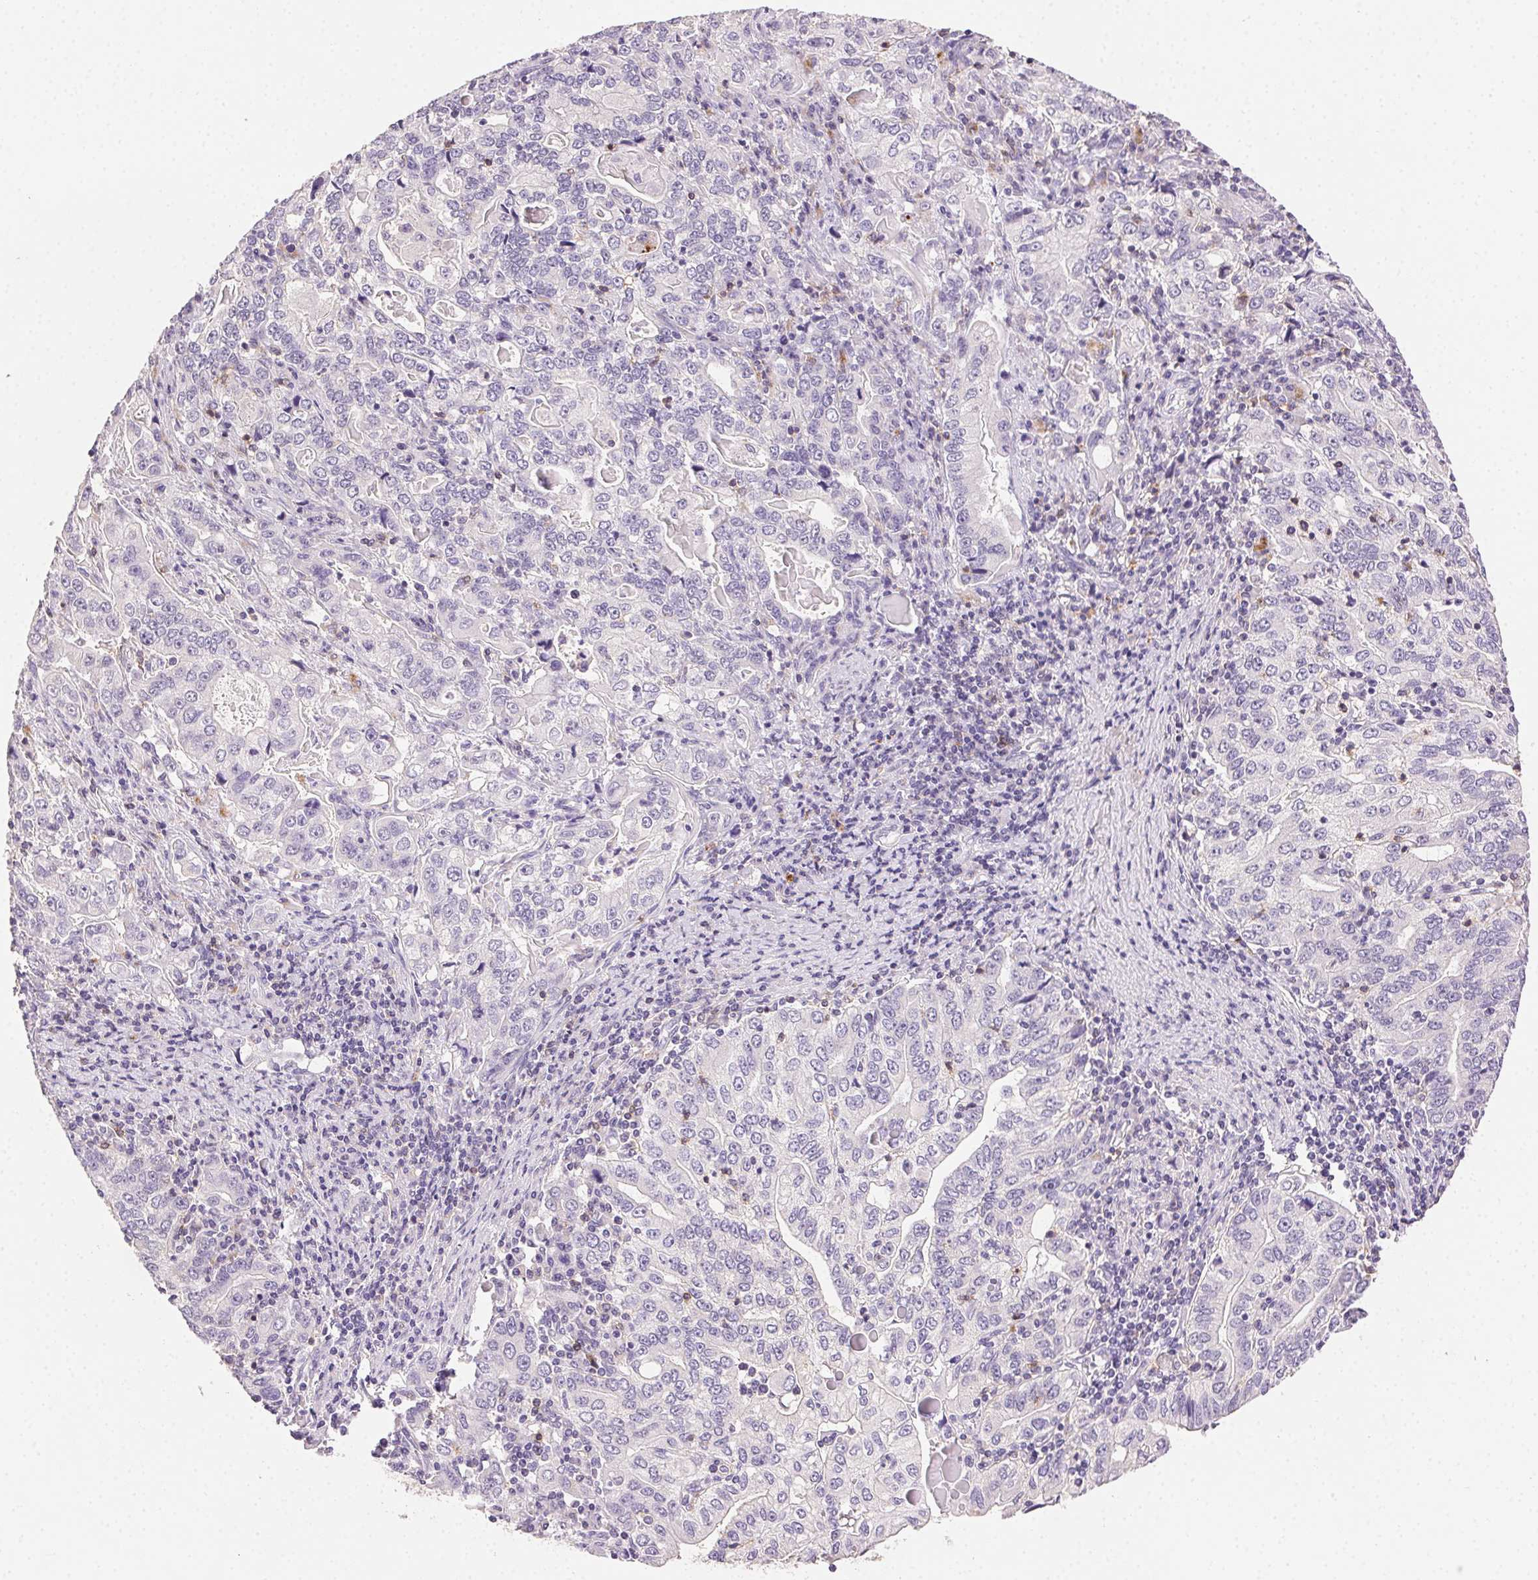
{"staining": {"intensity": "negative", "quantity": "none", "location": "none"}, "tissue": "stomach cancer", "cell_type": "Tumor cells", "image_type": "cancer", "snomed": [{"axis": "morphology", "description": "Adenocarcinoma, NOS"}, {"axis": "topography", "description": "Stomach, lower"}], "caption": "This photomicrograph is of adenocarcinoma (stomach) stained with immunohistochemistry (IHC) to label a protein in brown with the nuclei are counter-stained blue. There is no positivity in tumor cells.", "gene": "AKAP5", "patient": {"sex": "female", "age": 72}}